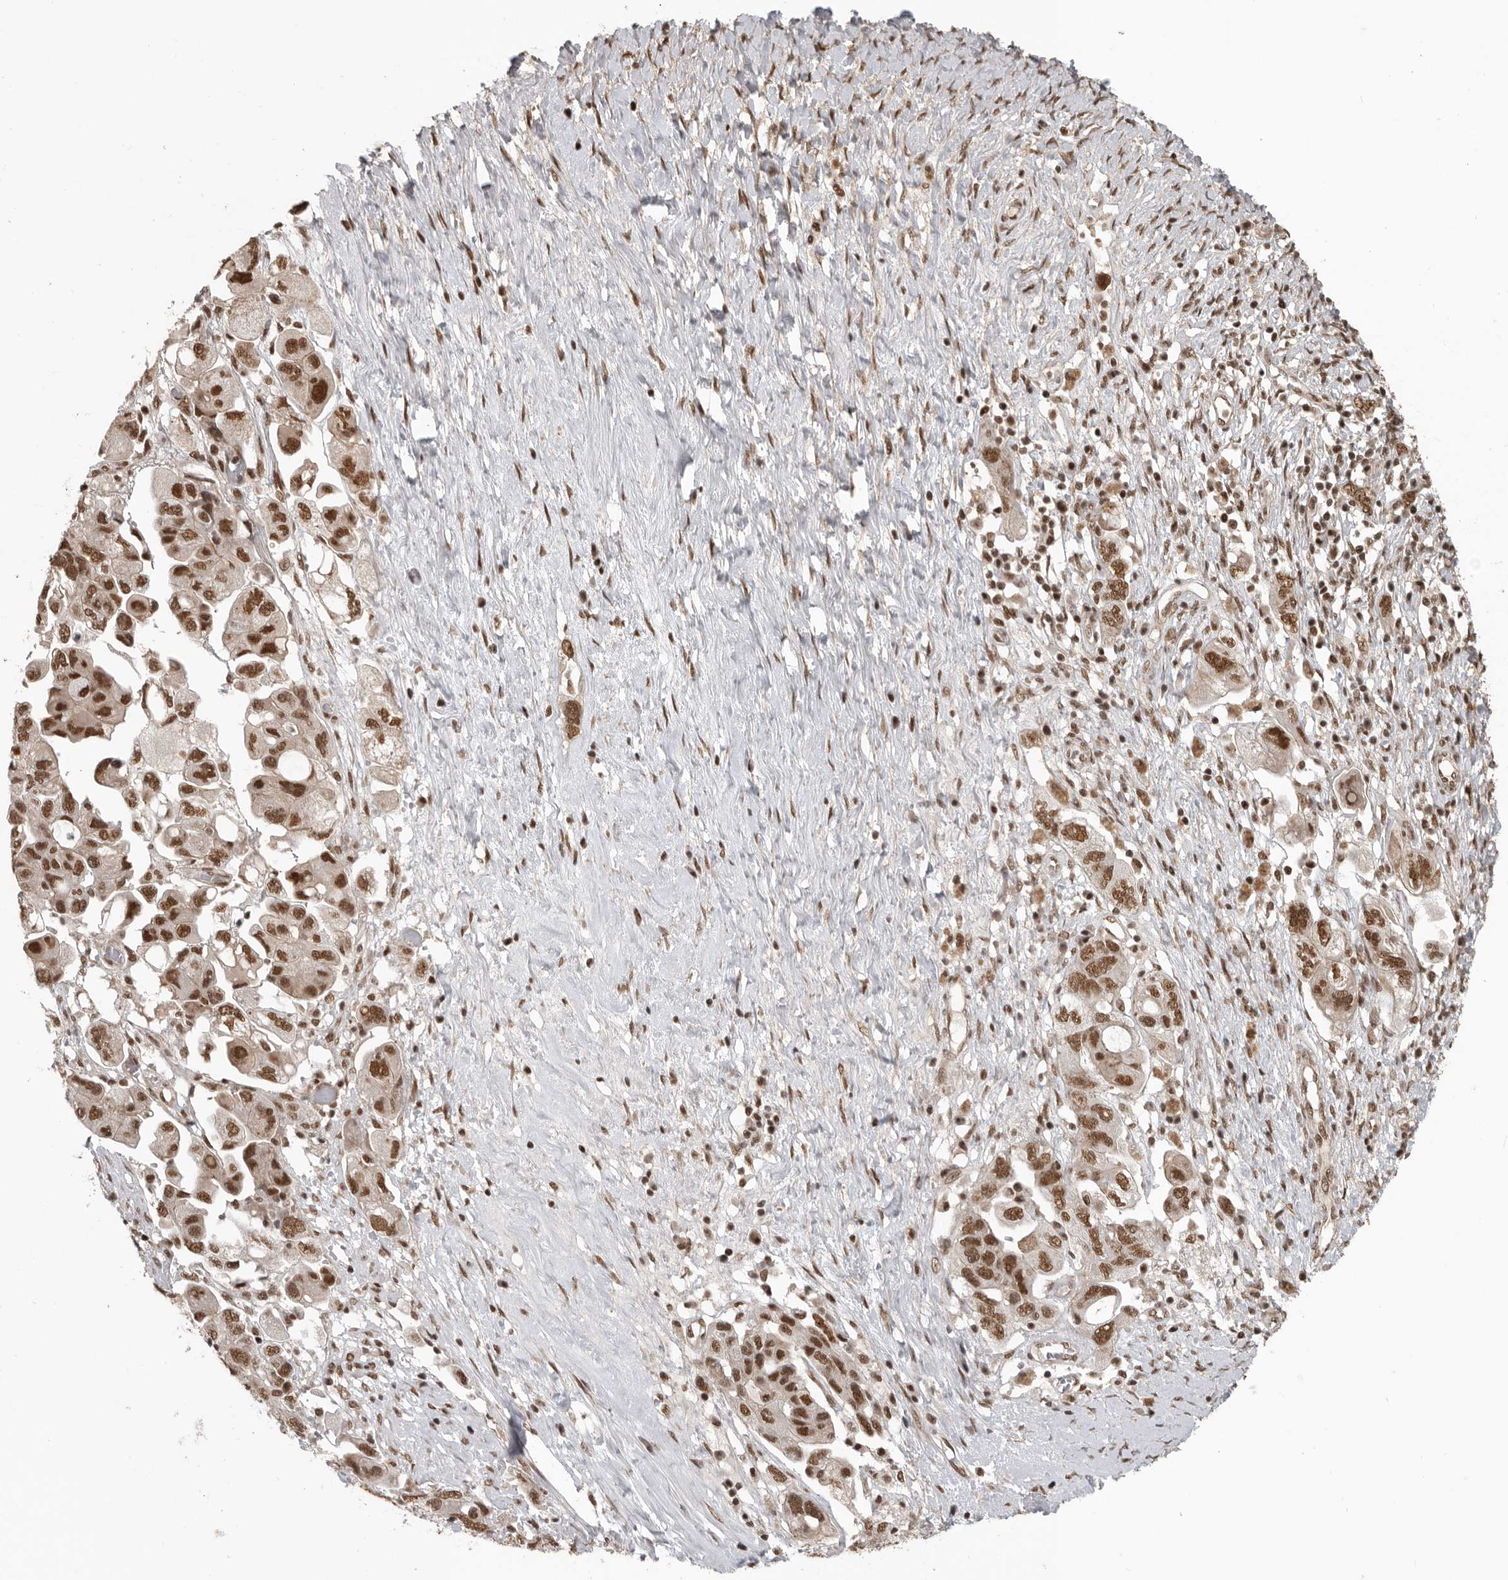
{"staining": {"intensity": "strong", "quantity": ">75%", "location": "nuclear"}, "tissue": "ovarian cancer", "cell_type": "Tumor cells", "image_type": "cancer", "snomed": [{"axis": "morphology", "description": "Carcinoma, NOS"}, {"axis": "morphology", "description": "Cystadenocarcinoma, serous, NOS"}, {"axis": "topography", "description": "Ovary"}], "caption": "Immunohistochemistry of serous cystadenocarcinoma (ovarian) demonstrates high levels of strong nuclear staining in approximately >75% of tumor cells.", "gene": "CBLL1", "patient": {"sex": "female", "age": 69}}